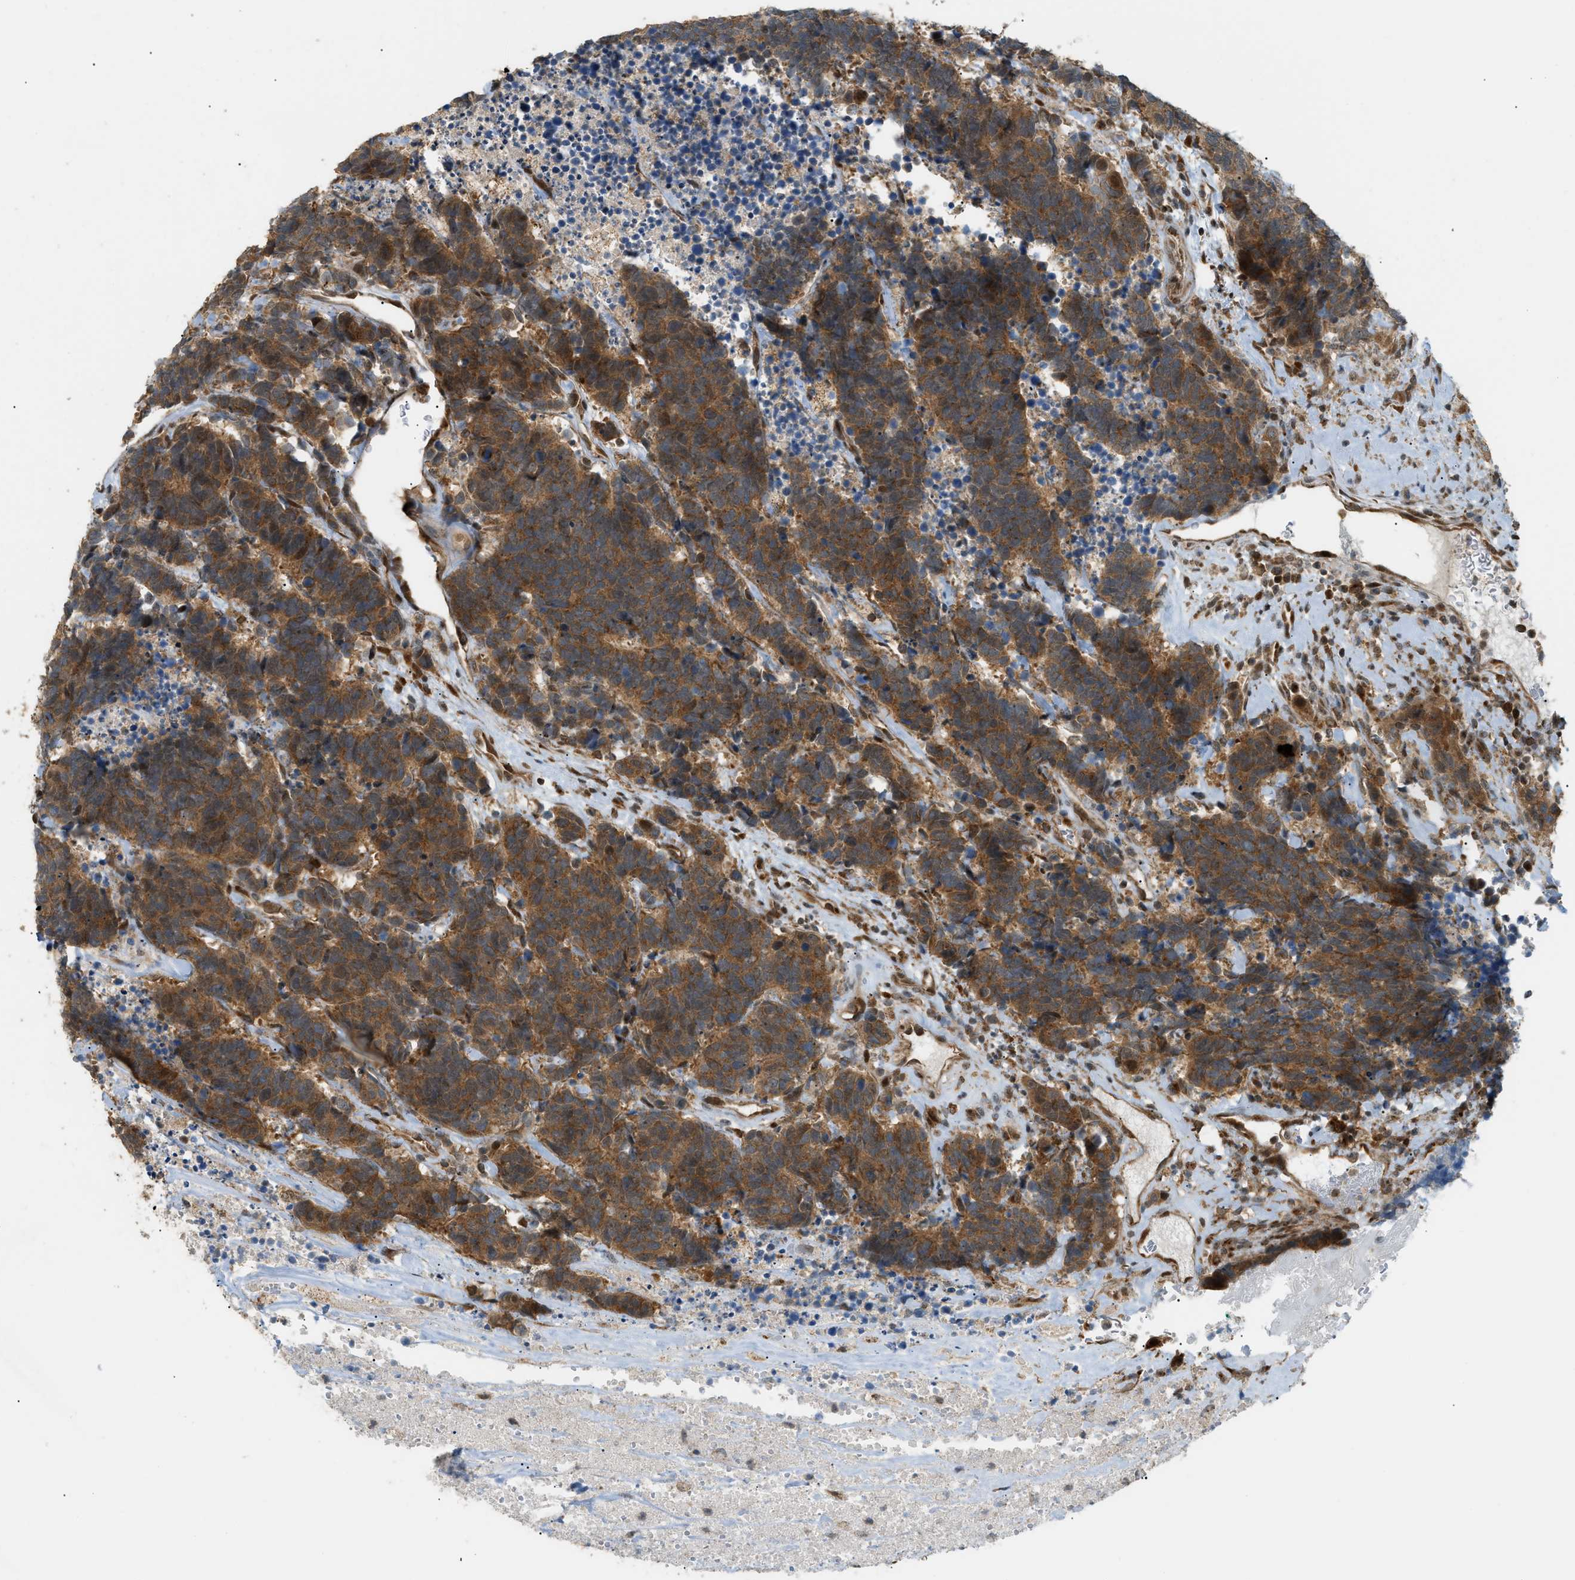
{"staining": {"intensity": "strong", "quantity": ">75%", "location": "cytoplasmic/membranous,nuclear"}, "tissue": "carcinoid", "cell_type": "Tumor cells", "image_type": "cancer", "snomed": [{"axis": "morphology", "description": "Carcinoma, NOS"}, {"axis": "morphology", "description": "Carcinoid, malignant, NOS"}, {"axis": "topography", "description": "Urinary bladder"}], "caption": "Carcinoid (malignant) stained with DAB (3,3'-diaminobenzidine) immunohistochemistry (IHC) displays high levels of strong cytoplasmic/membranous and nuclear staining in about >75% of tumor cells.", "gene": "CCDC186", "patient": {"sex": "male", "age": 57}}